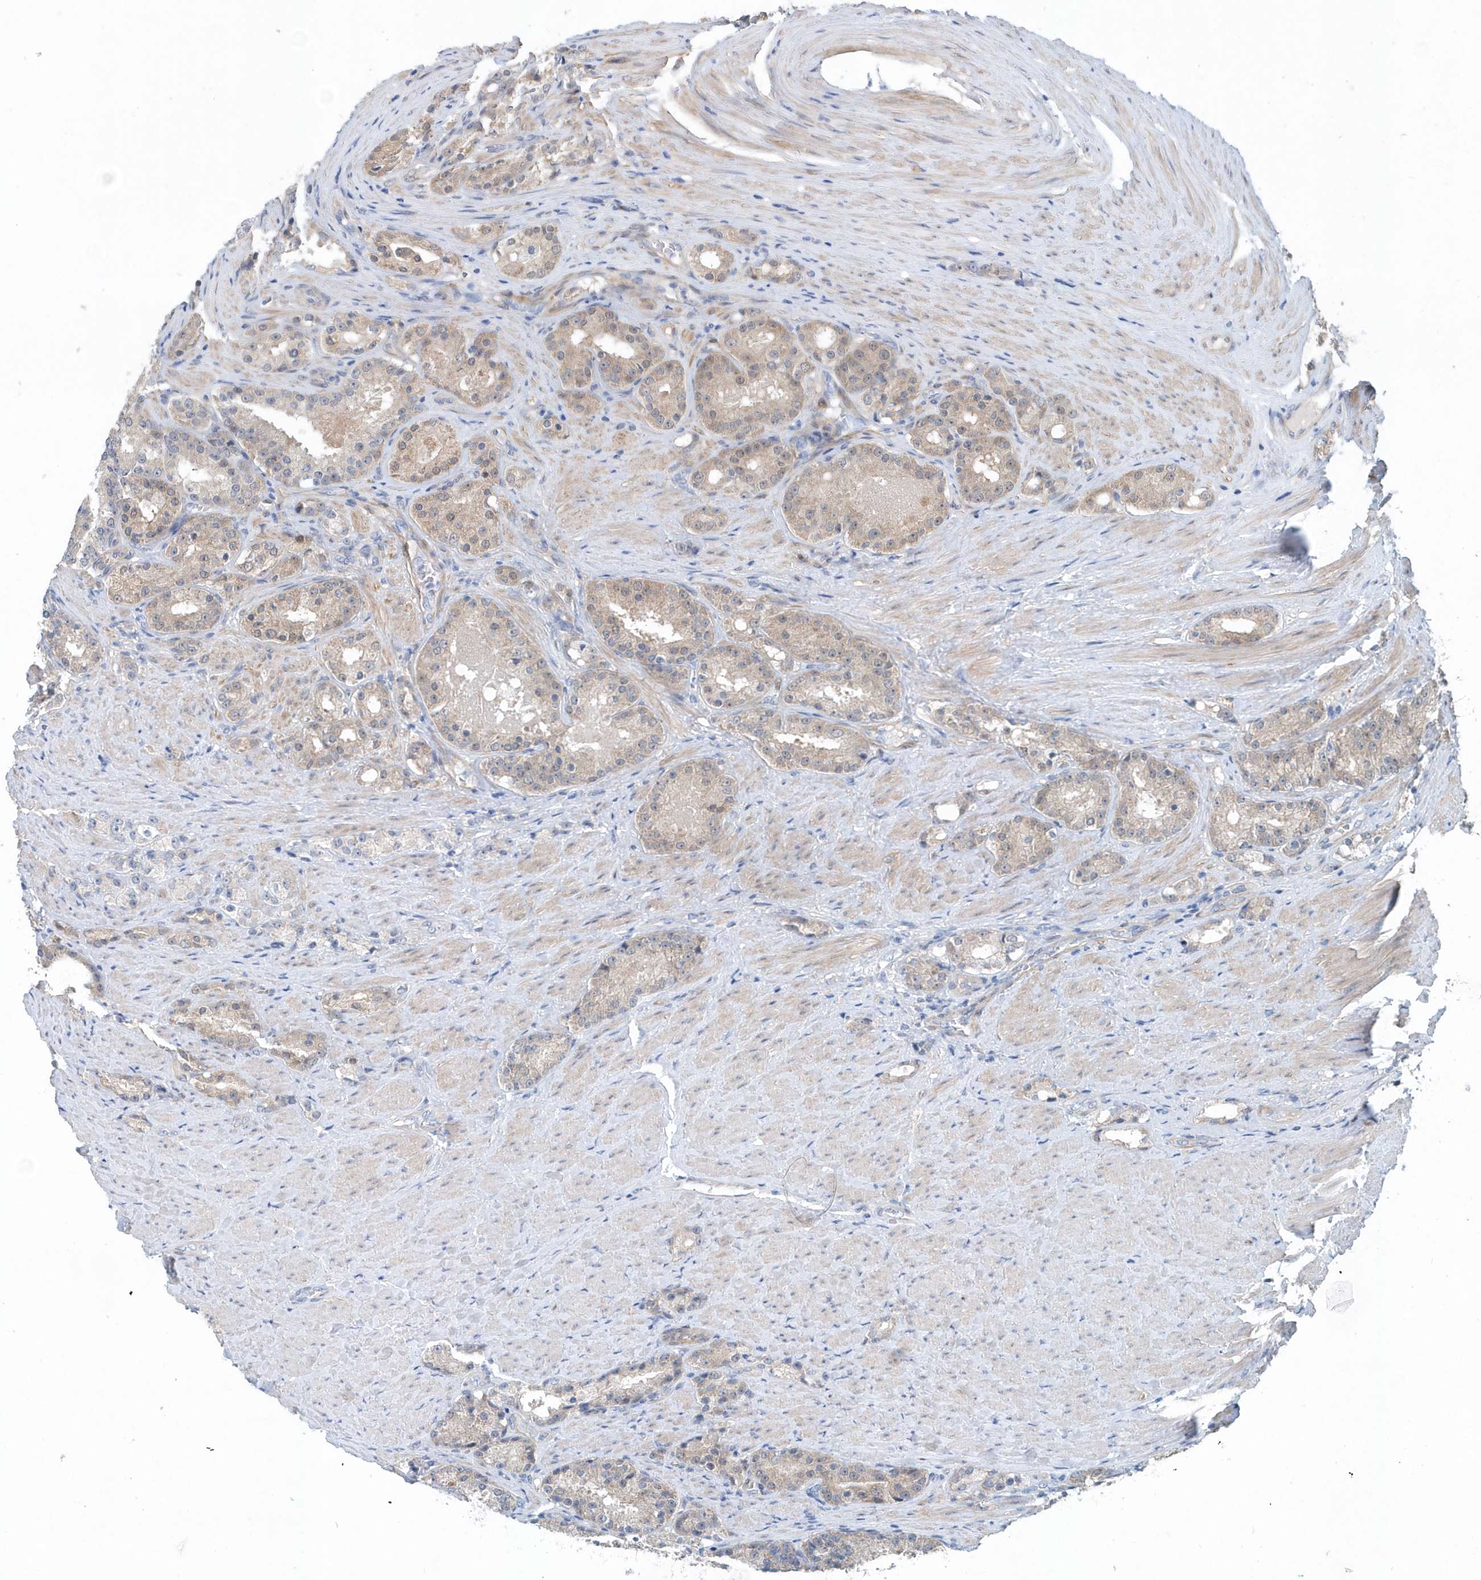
{"staining": {"intensity": "weak", "quantity": "<25%", "location": "cytoplasmic/membranous"}, "tissue": "prostate cancer", "cell_type": "Tumor cells", "image_type": "cancer", "snomed": [{"axis": "morphology", "description": "Adenocarcinoma, High grade"}, {"axis": "topography", "description": "Prostate"}], "caption": "Prostate adenocarcinoma (high-grade) was stained to show a protein in brown. There is no significant staining in tumor cells.", "gene": "PFN2", "patient": {"sex": "male", "age": 60}}